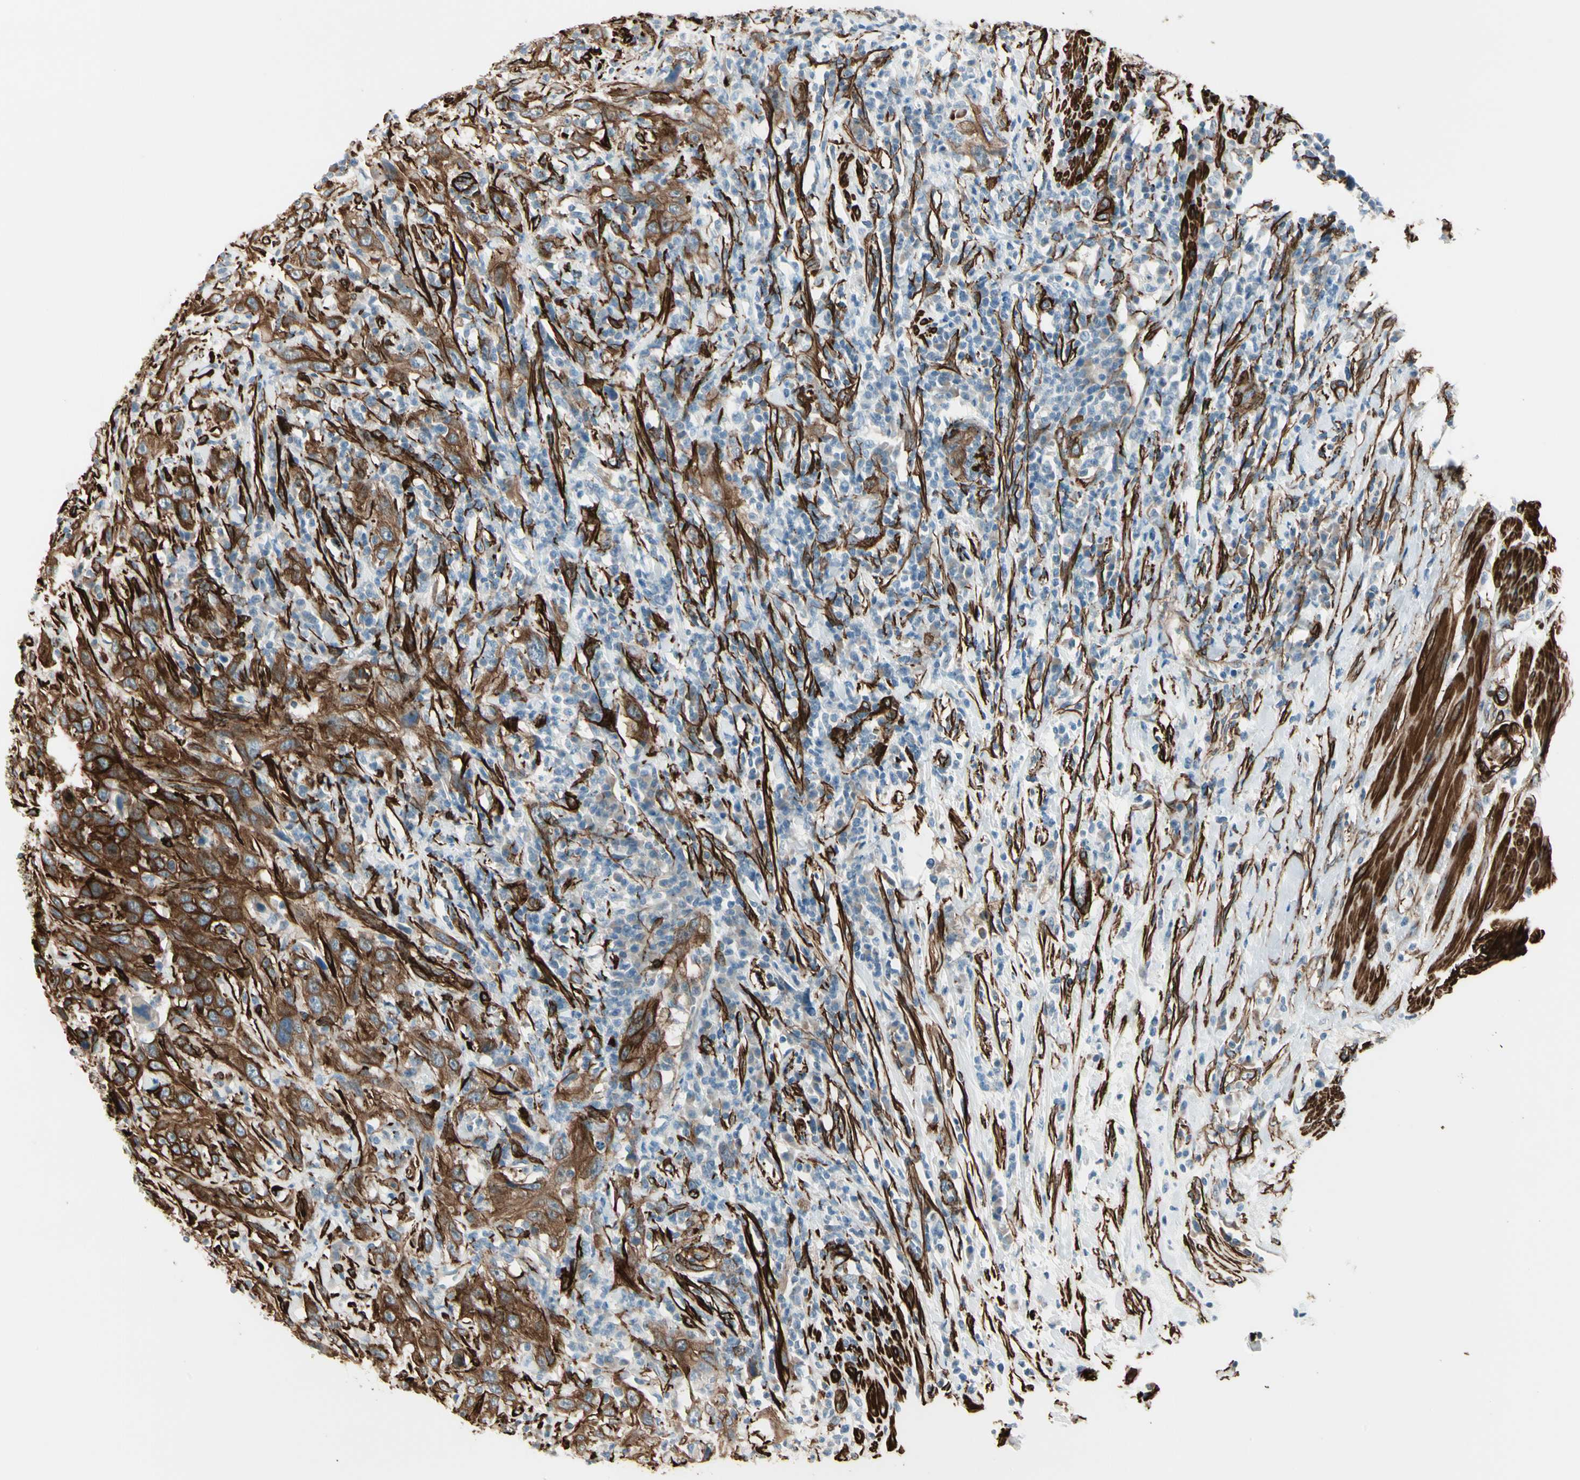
{"staining": {"intensity": "negative", "quantity": "none", "location": "none"}, "tissue": "urothelial cancer", "cell_type": "Tumor cells", "image_type": "cancer", "snomed": [{"axis": "morphology", "description": "Urothelial carcinoma, High grade"}, {"axis": "topography", "description": "Urinary bladder"}], "caption": "Immunohistochemistry (IHC) histopathology image of urothelial carcinoma (high-grade) stained for a protein (brown), which displays no positivity in tumor cells.", "gene": "CALD1", "patient": {"sex": "male", "age": 61}}